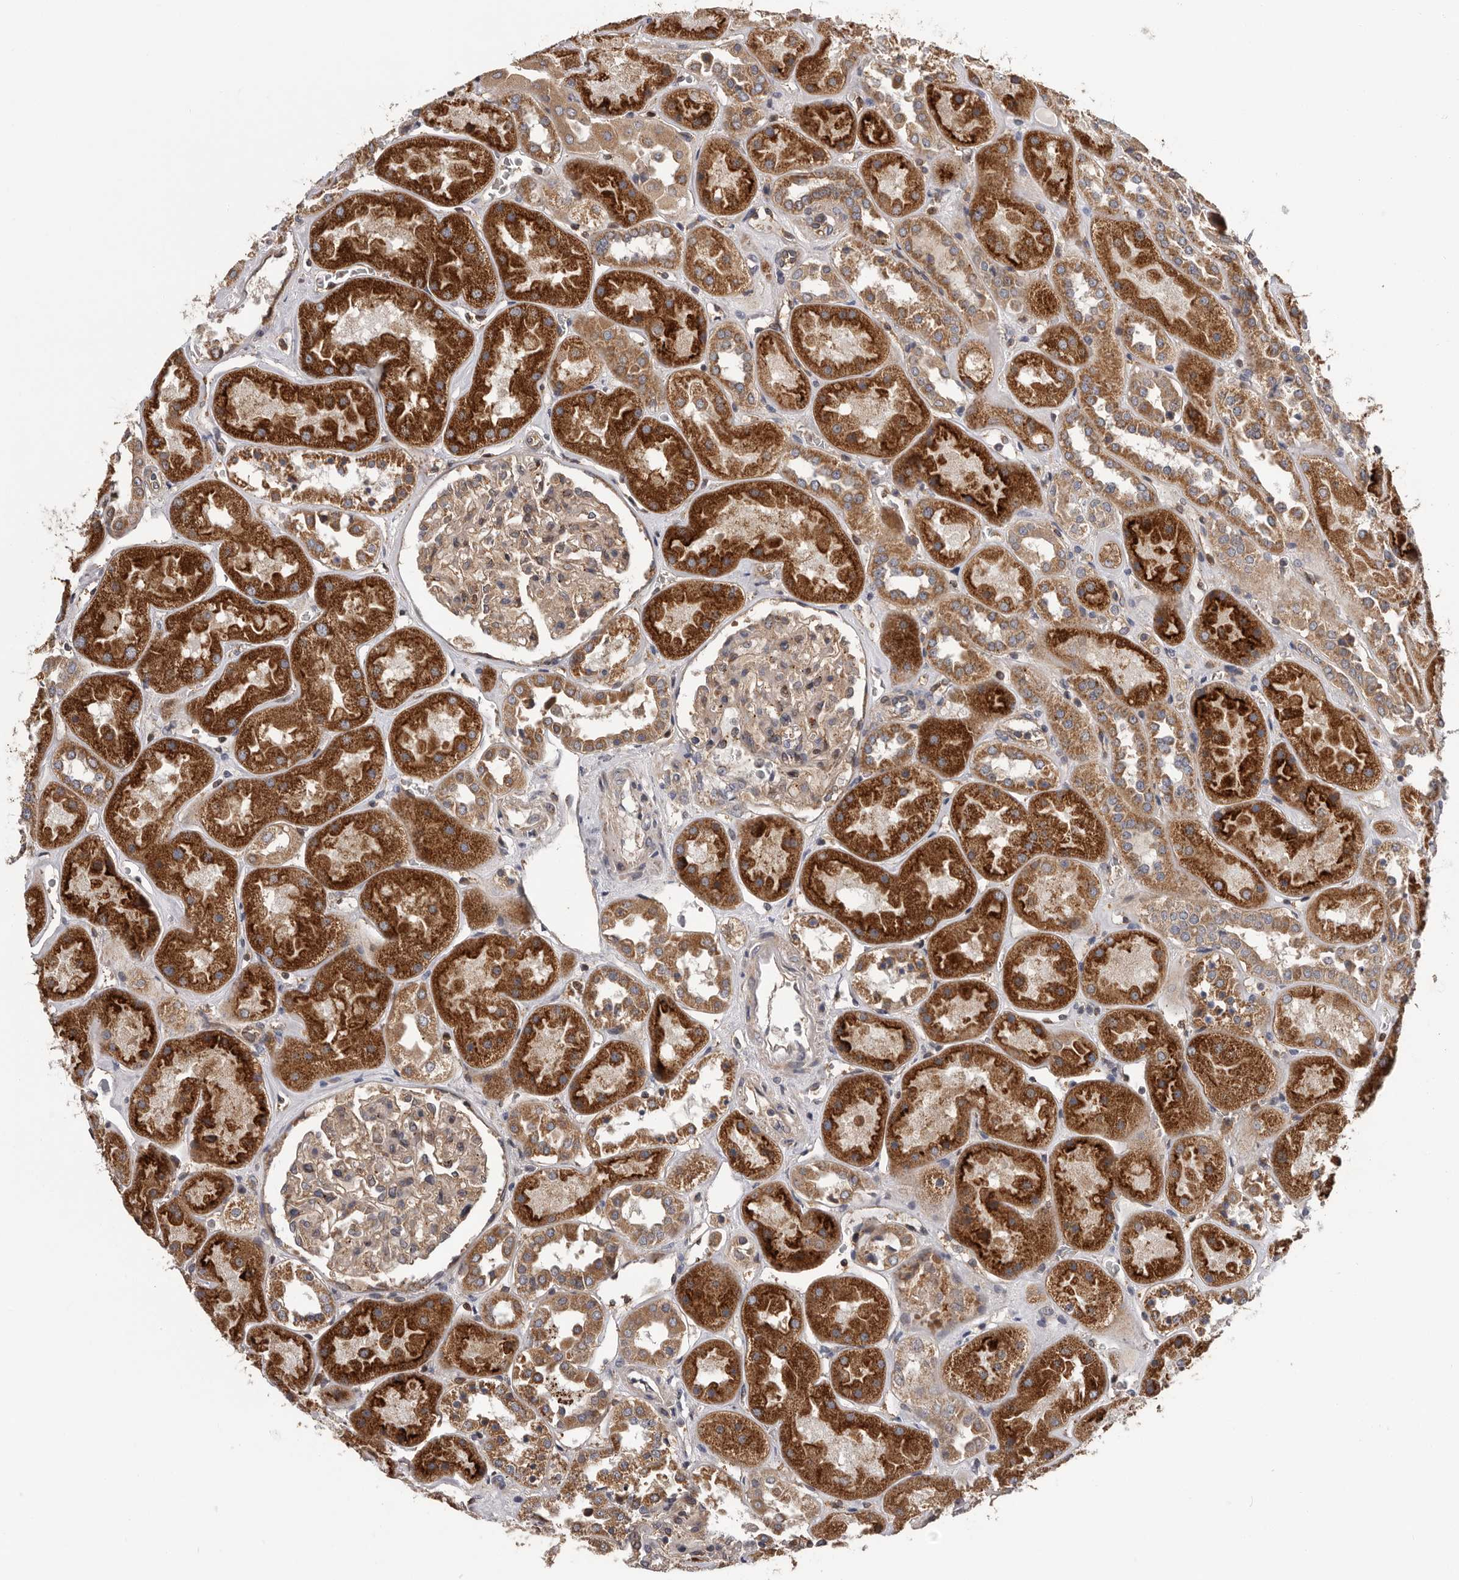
{"staining": {"intensity": "moderate", "quantity": ">75%", "location": "cytoplasmic/membranous"}, "tissue": "kidney", "cell_type": "Cells in glomeruli", "image_type": "normal", "snomed": [{"axis": "morphology", "description": "Normal tissue, NOS"}, {"axis": "topography", "description": "Kidney"}], "caption": "Immunohistochemical staining of unremarkable kidney shows >75% levels of moderate cytoplasmic/membranous protein positivity in approximately >75% of cells in glomeruli. Using DAB (brown) and hematoxylin (blue) stains, captured at high magnification using brightfield microscopy.", "gene": "VPS37A", "patient": {"sex": "male", "age": 70}}